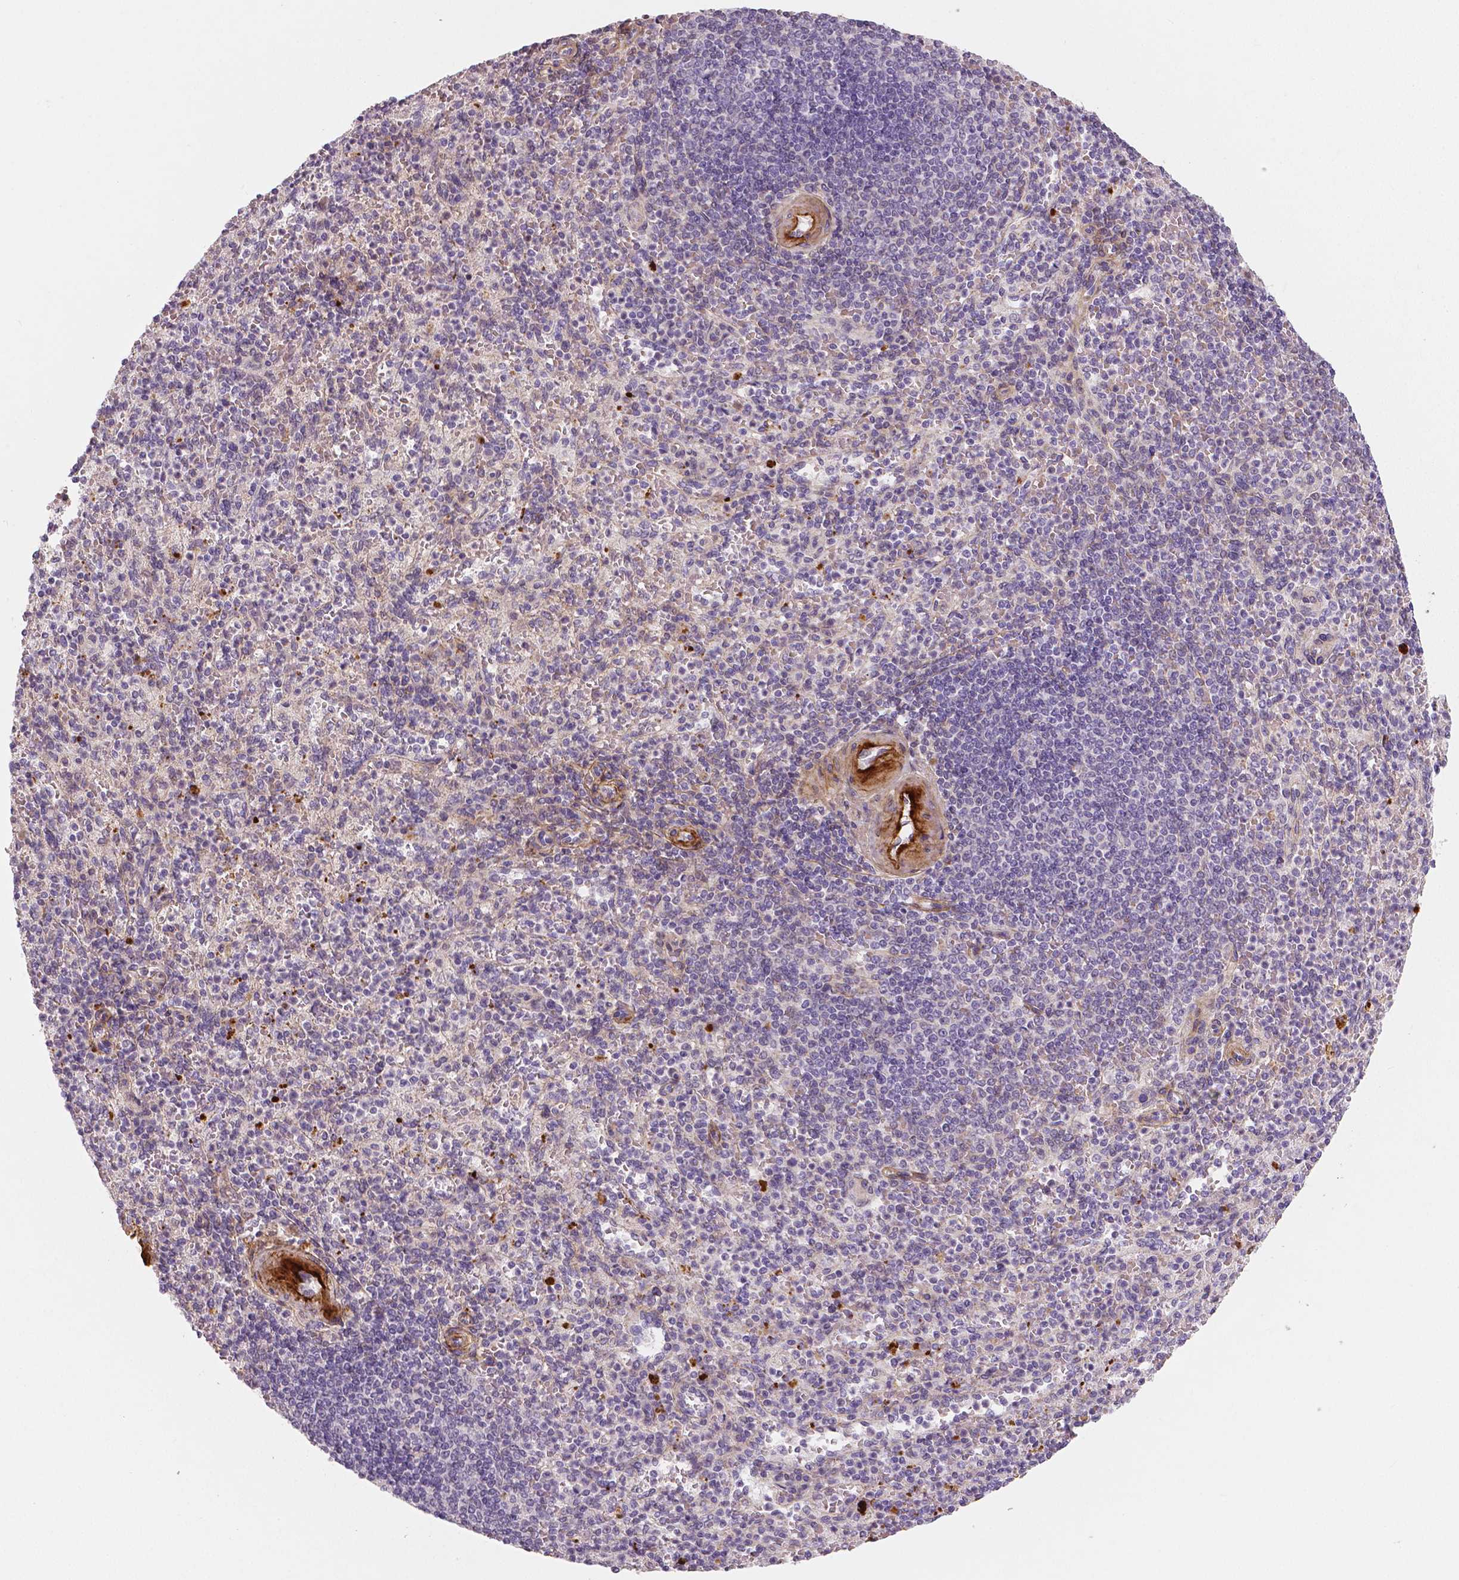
{"staining": {"intensity": "negative", "quantity": "none", "location": "none"}, "tissue": "spleen", "cell_type": "Cells in red pulp", "image_type": "normal", "snomed": [{"axis": "morphology", "description": "Normal tissue, NOS"}, {"axis": "topography", "description": "Spleen"}], "caption": "Cells in red pulp are negative for brown protein staining in benign spleen. (IHC, brightfield microscopy, high magnification).", "gene": "FLT1", "patient": {"sex": "female", "age": 74}}